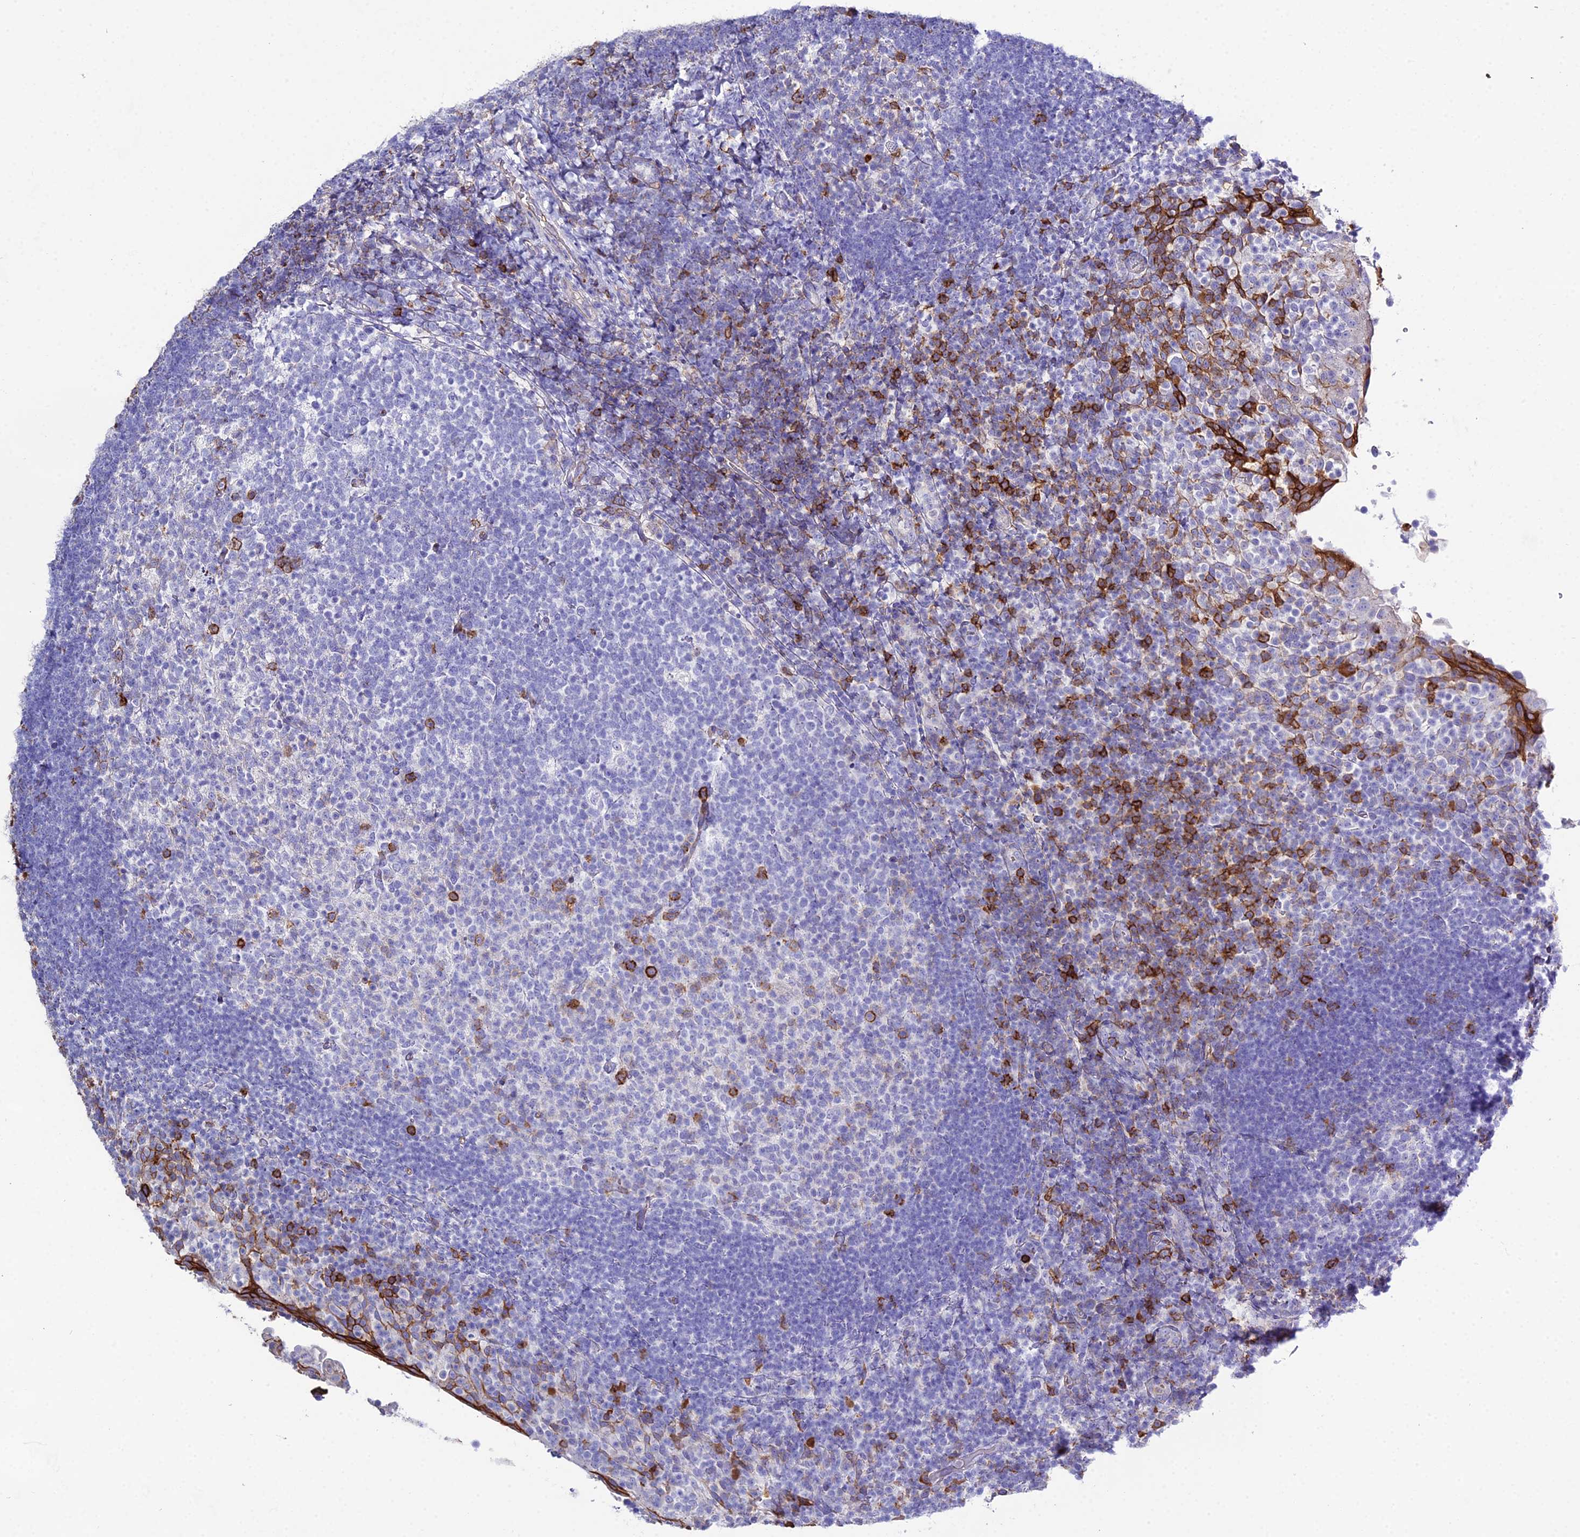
{"staining": {"intensity": "strong", "quantity": "<25%", "location": "cytoplasmic/membranous"}, "tissue": "tonsil", "cell_type": "Germinal center cells", "image_type": "normal", "snomed": [{"axis": "morphology", "description": "Normal tissue, NOS"}, {"axis": "topography", "description": "Tonsil"}], "caption": "Immunohistochemical staining of normal human tonsil exhibits strong cytoplasmic/membranous protein expression in approximately <25% of germinal center cells. Nuclei are stained in blue.", "gene": "OR1Q1", "patient": {"sex": "female", "age": 10}}